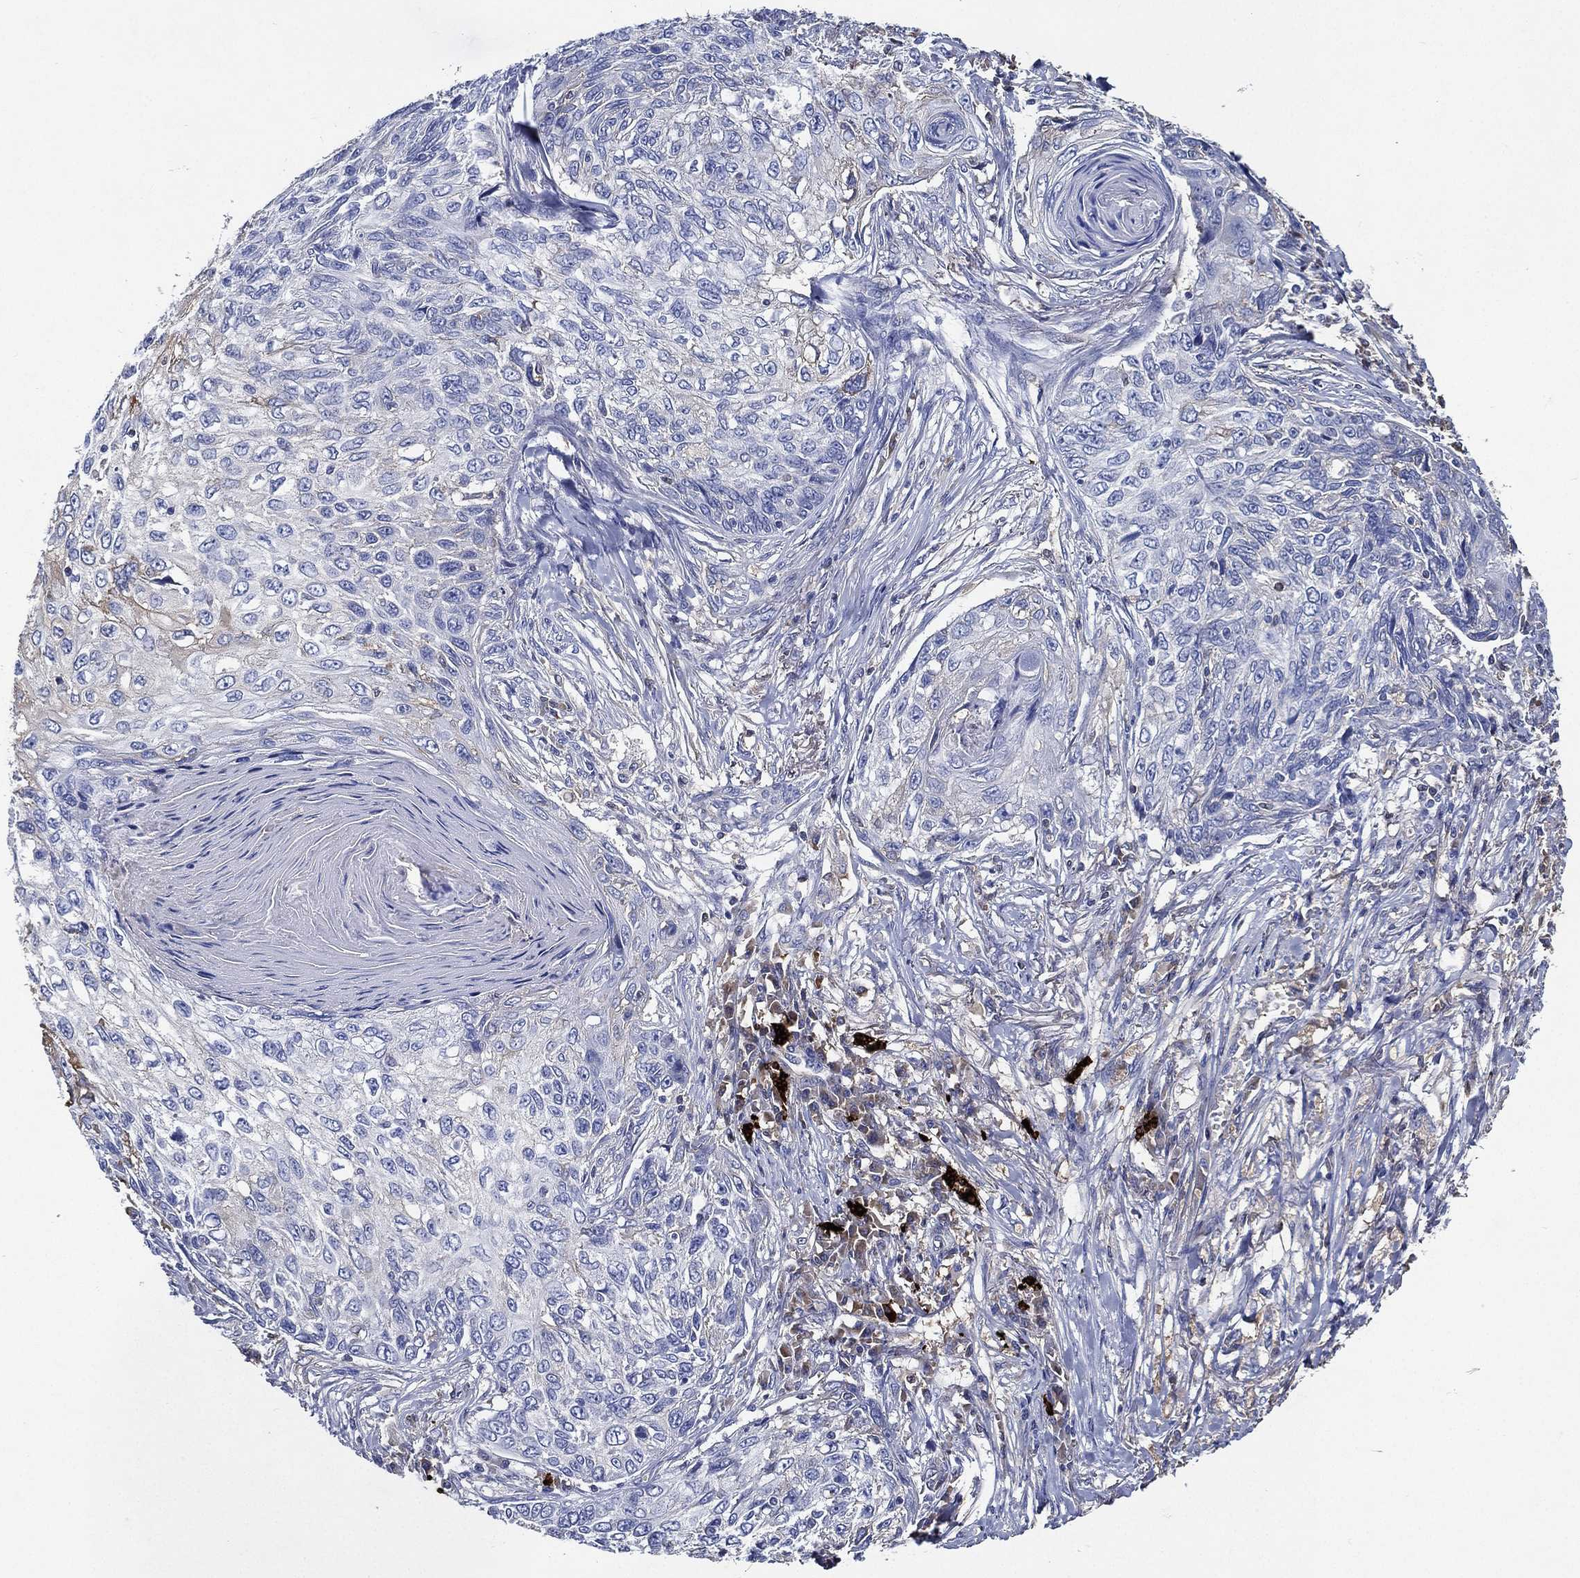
{"staining": {"intensity": "negative", "quantity": "none", "location": "none"}, "tissue": "skin cancer", "cell_type": "Tumor cells", "image_type": "cancer", "snomed": [{"axis": "morphology", "description": "Squamous cell carcinoma, NOS"}, {"axis": "topography", "description": "Skin"}], "caption": "Immunohistochemistry (IHC) photomicrograph of neoplastic tissue: human skin cancer stained with DAB exhibits no significant protein expression in tumor cells. The staining was performed using DAB (3,3'-diaminobenzidine) to visualize the protein expression in brown, while the nuclei were stained in blue with hematoxylin (Magnification: 20x).", "gene": "TMPRSS11D", "patient": {"sex": "male", "age": 92}}